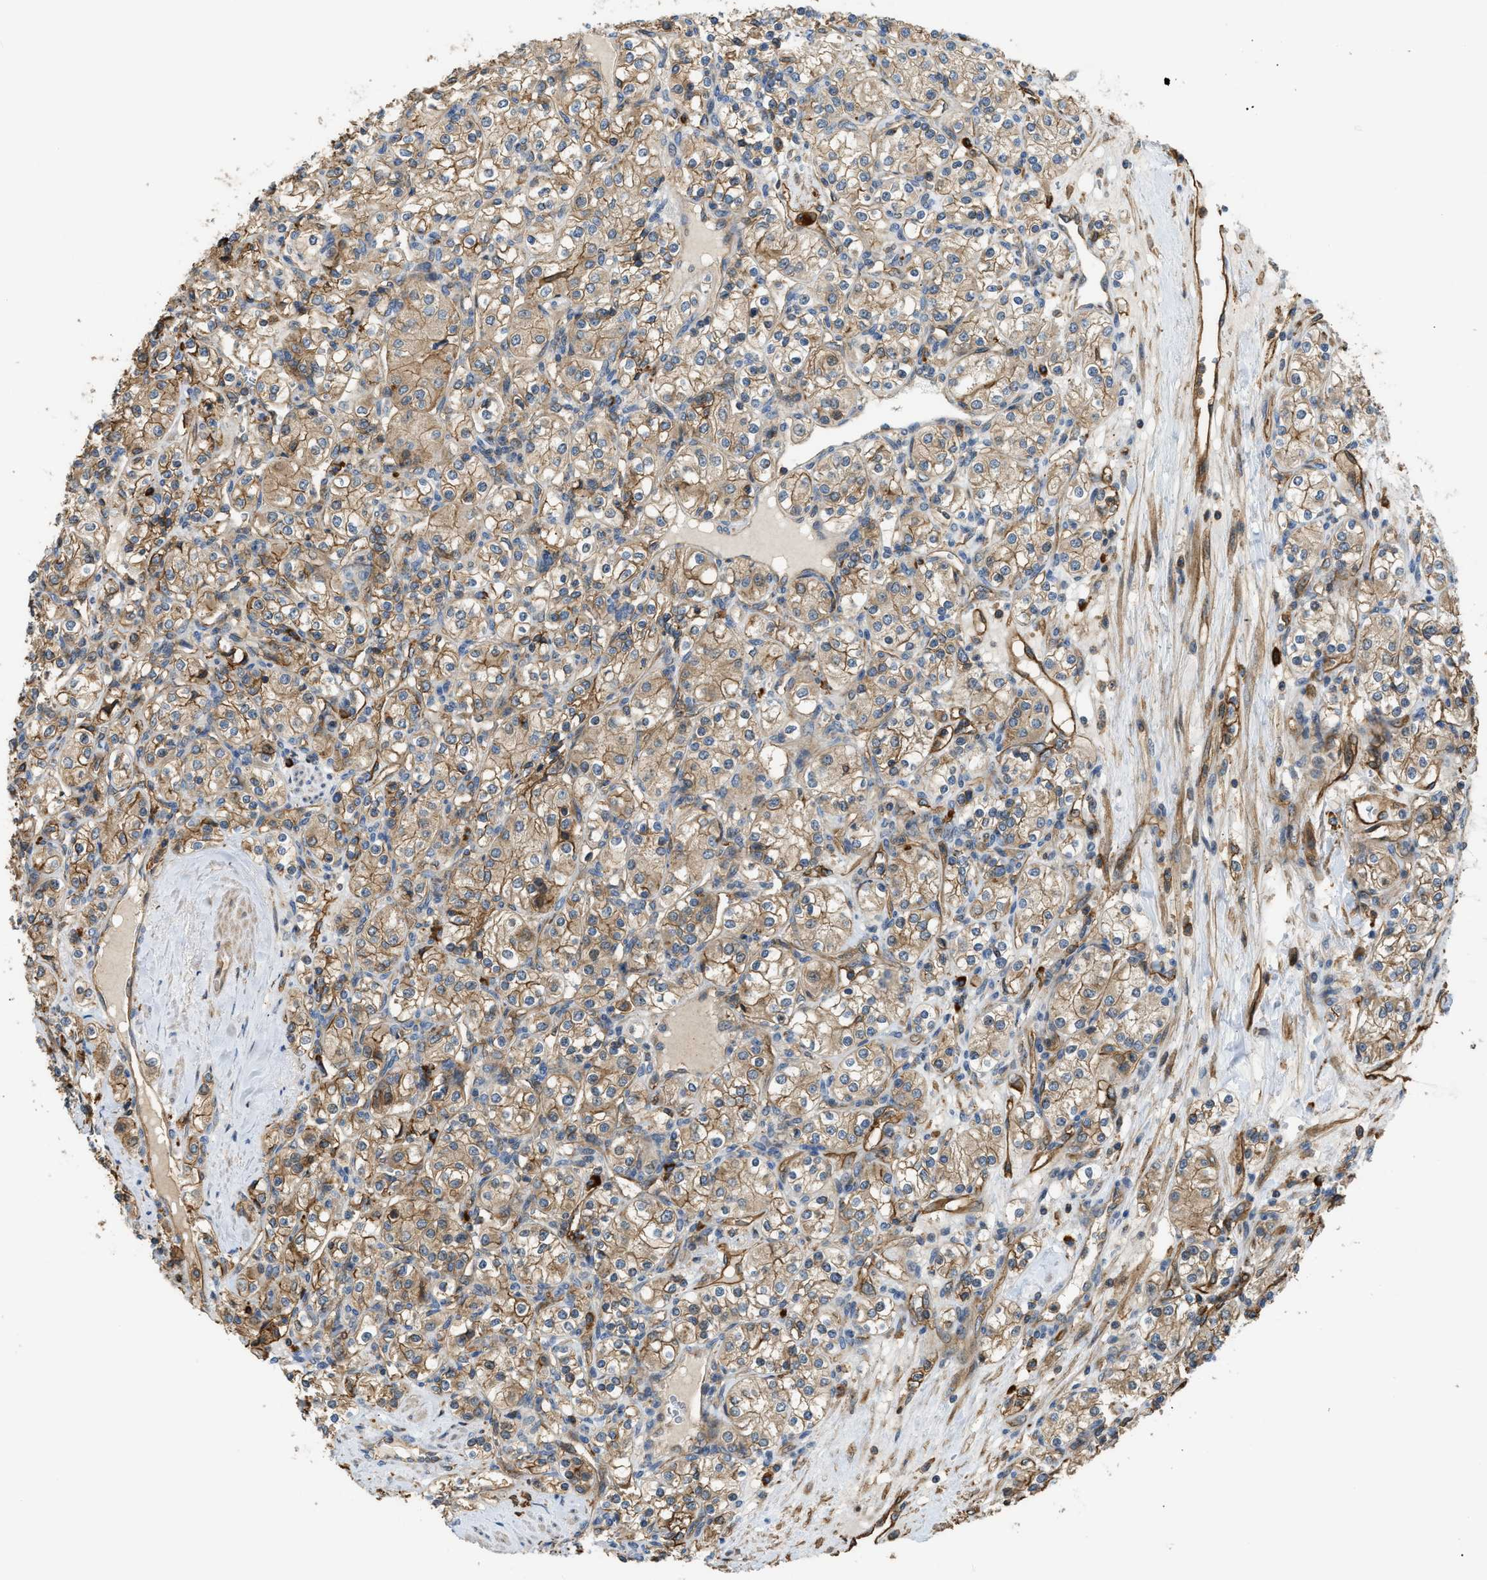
{"staining": {"intensity": "moderate", "quantity": ">75%", "location": "cytoplasmic/membranous"}, "tissue": "renal cancer", "cell_type": "Tumor cells", "image_type": "cancer", "snomed": [{"axis": "morphology", "description": "Adenocarcinoma, NOS"}, {"axis": "topography", "description": "Kidney"}], "caption": "Adenocarcinoma (renal) stained with DAB (3,3'-diaminobenzidine) IHC exhibits medium levels of moderate cytoplasmic/membranous expression in about >75% of tumor cells. Immunohistochemistry (ihc) stains the protein of interest in brown and the nuclei are stained blue.", "gene": "DDHD2", "patient": {"sex": "male", "age": 77}}